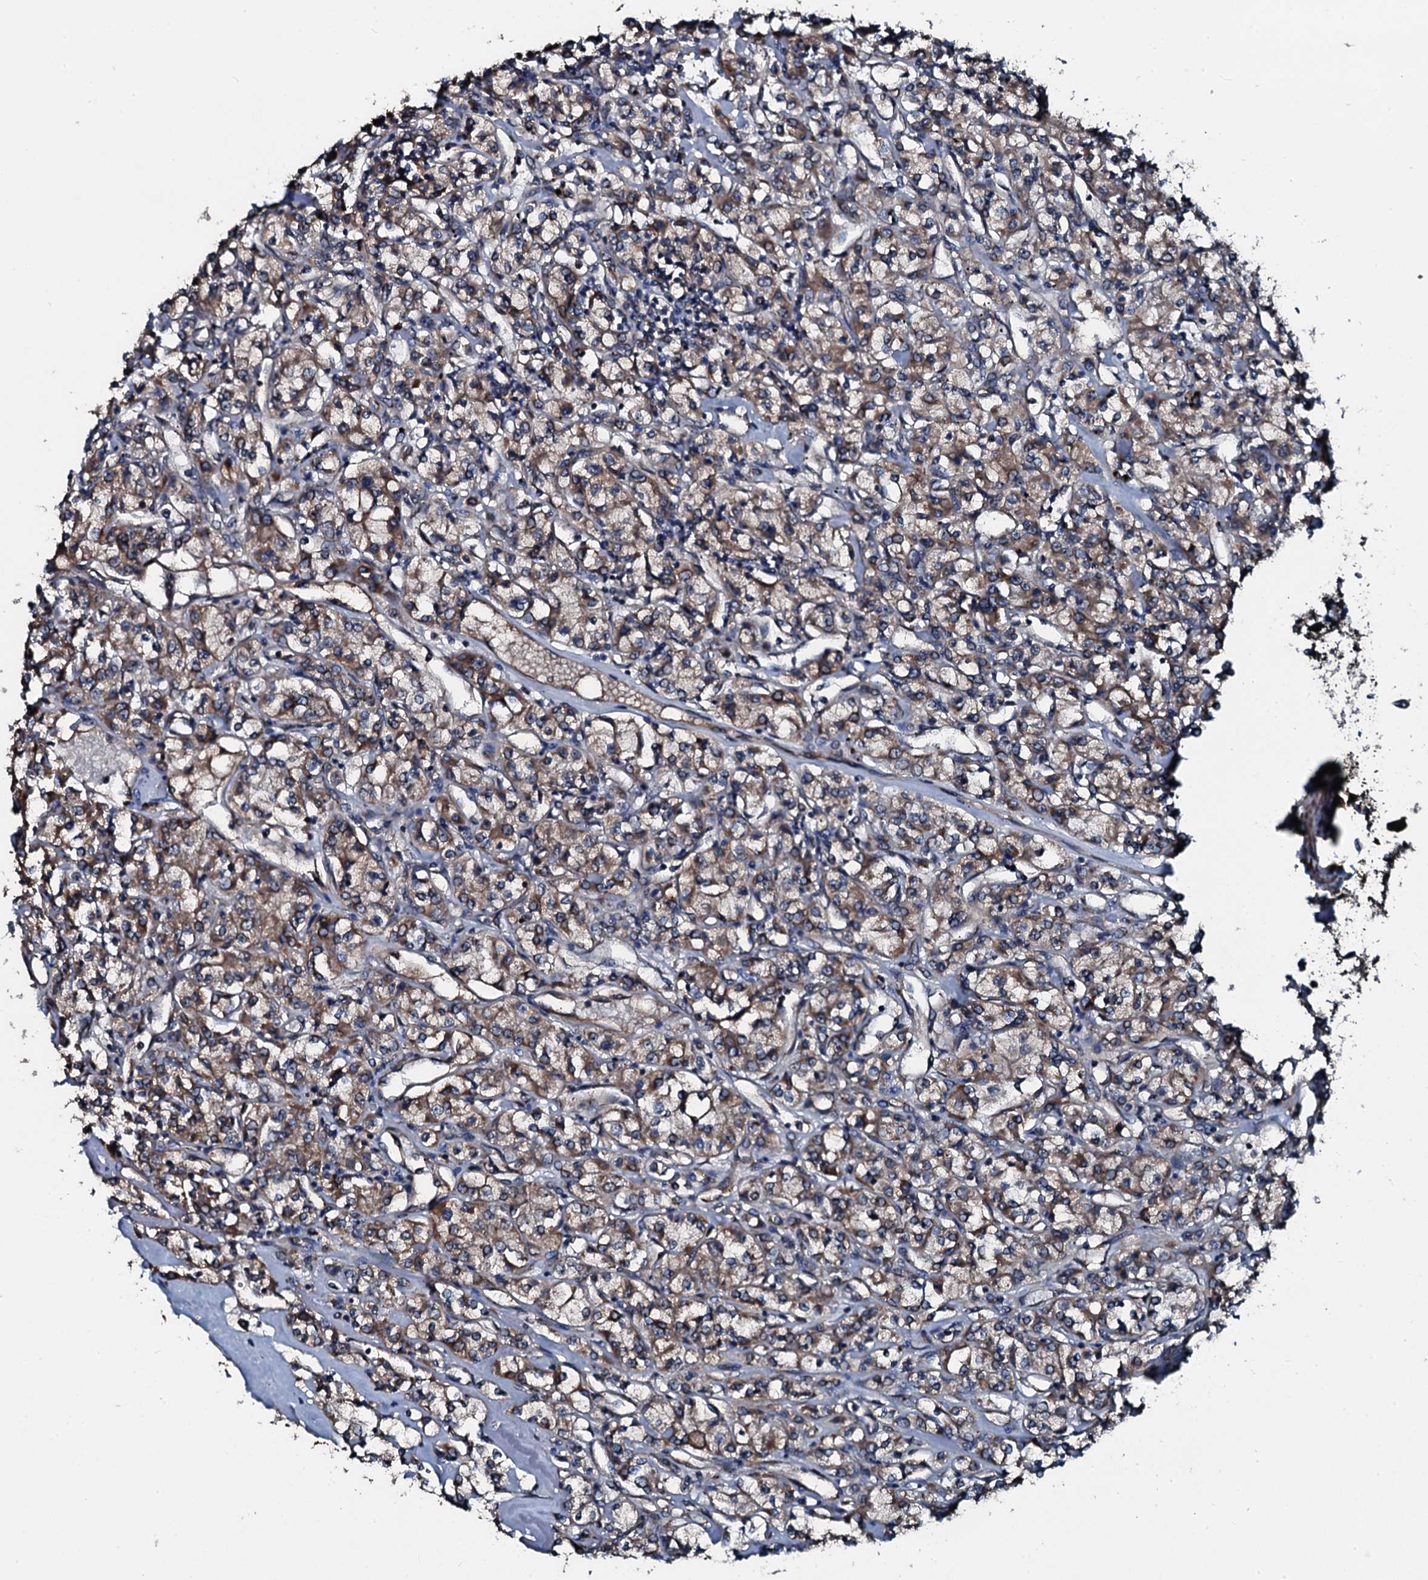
{"staining": {"intensity": "moderate", "quantity": ">75%", "location": "cytoplasmic/membranous"}, "tissue": "renal cancer", "cell_type": "Tumor cells", "image_type": "cancer", "snomed": [{"axis": "morphology", "description": "Adenocarcinoma, NOS"}, {"axis": "topography", "description": "Kidney"}], "caption": "This image reveals immunohistochemistry staining of adenocarcinoma (renal), with medium moderate cytoplasmic/membranous expression in approximately >75% of tumor cells.", "gene": "ACSS3", "patient": {"sex": "female", "age": 59}}